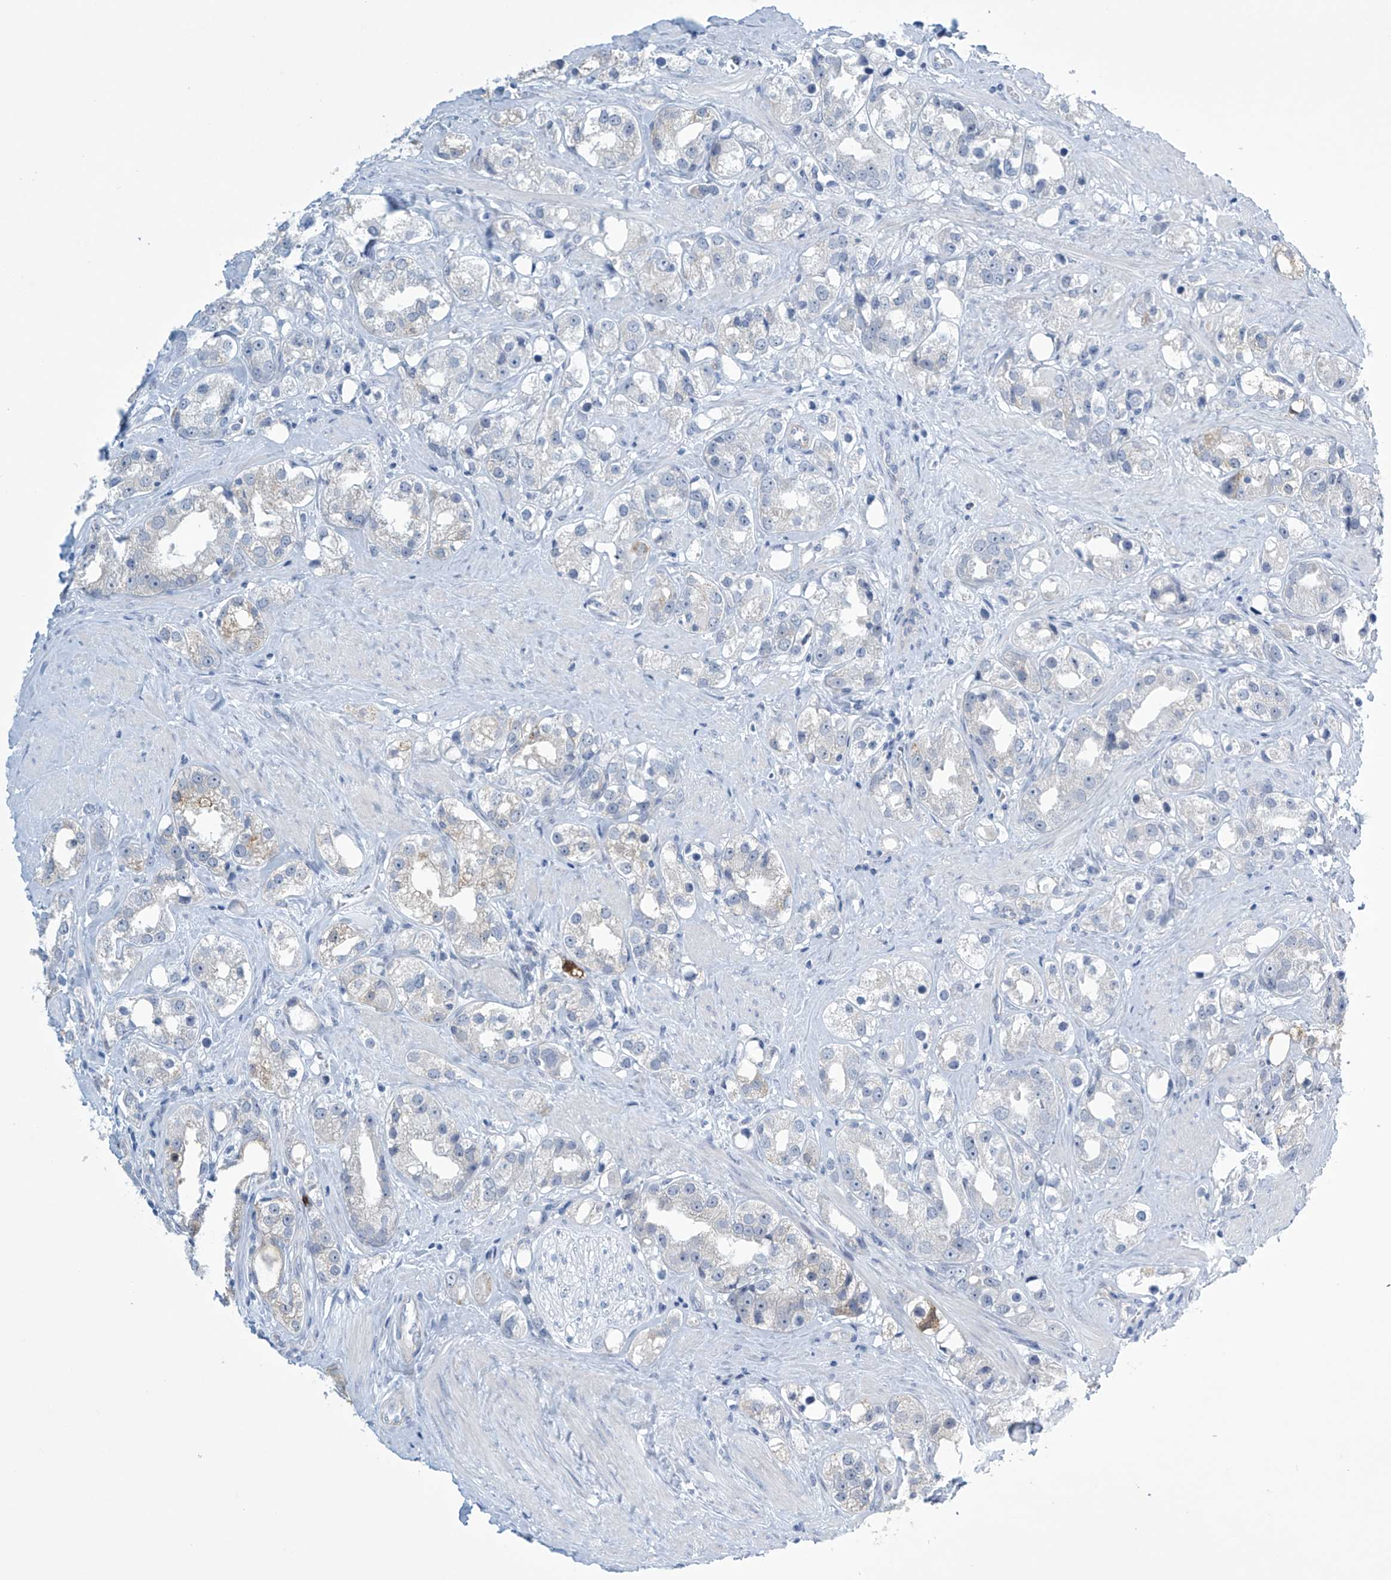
{"staining": {"intensity": "negative", "quantity": "none", "location": "none"}, "tissue": "prostate cancer", "cell_type": "Tumor cells", "image_type": "cancer", "snomed": [{"axis": "morphology", "description": "Adenocarcinoma, NOS"}, {"axis": "topography", "description": "Prostate"}], "caption": "Histopathology image shows no protein staining in tumor cells of prostate adenocarcinoma tissue.", "gene": "SLC35A5", "patient": {"sex": "male", "age": 79}}